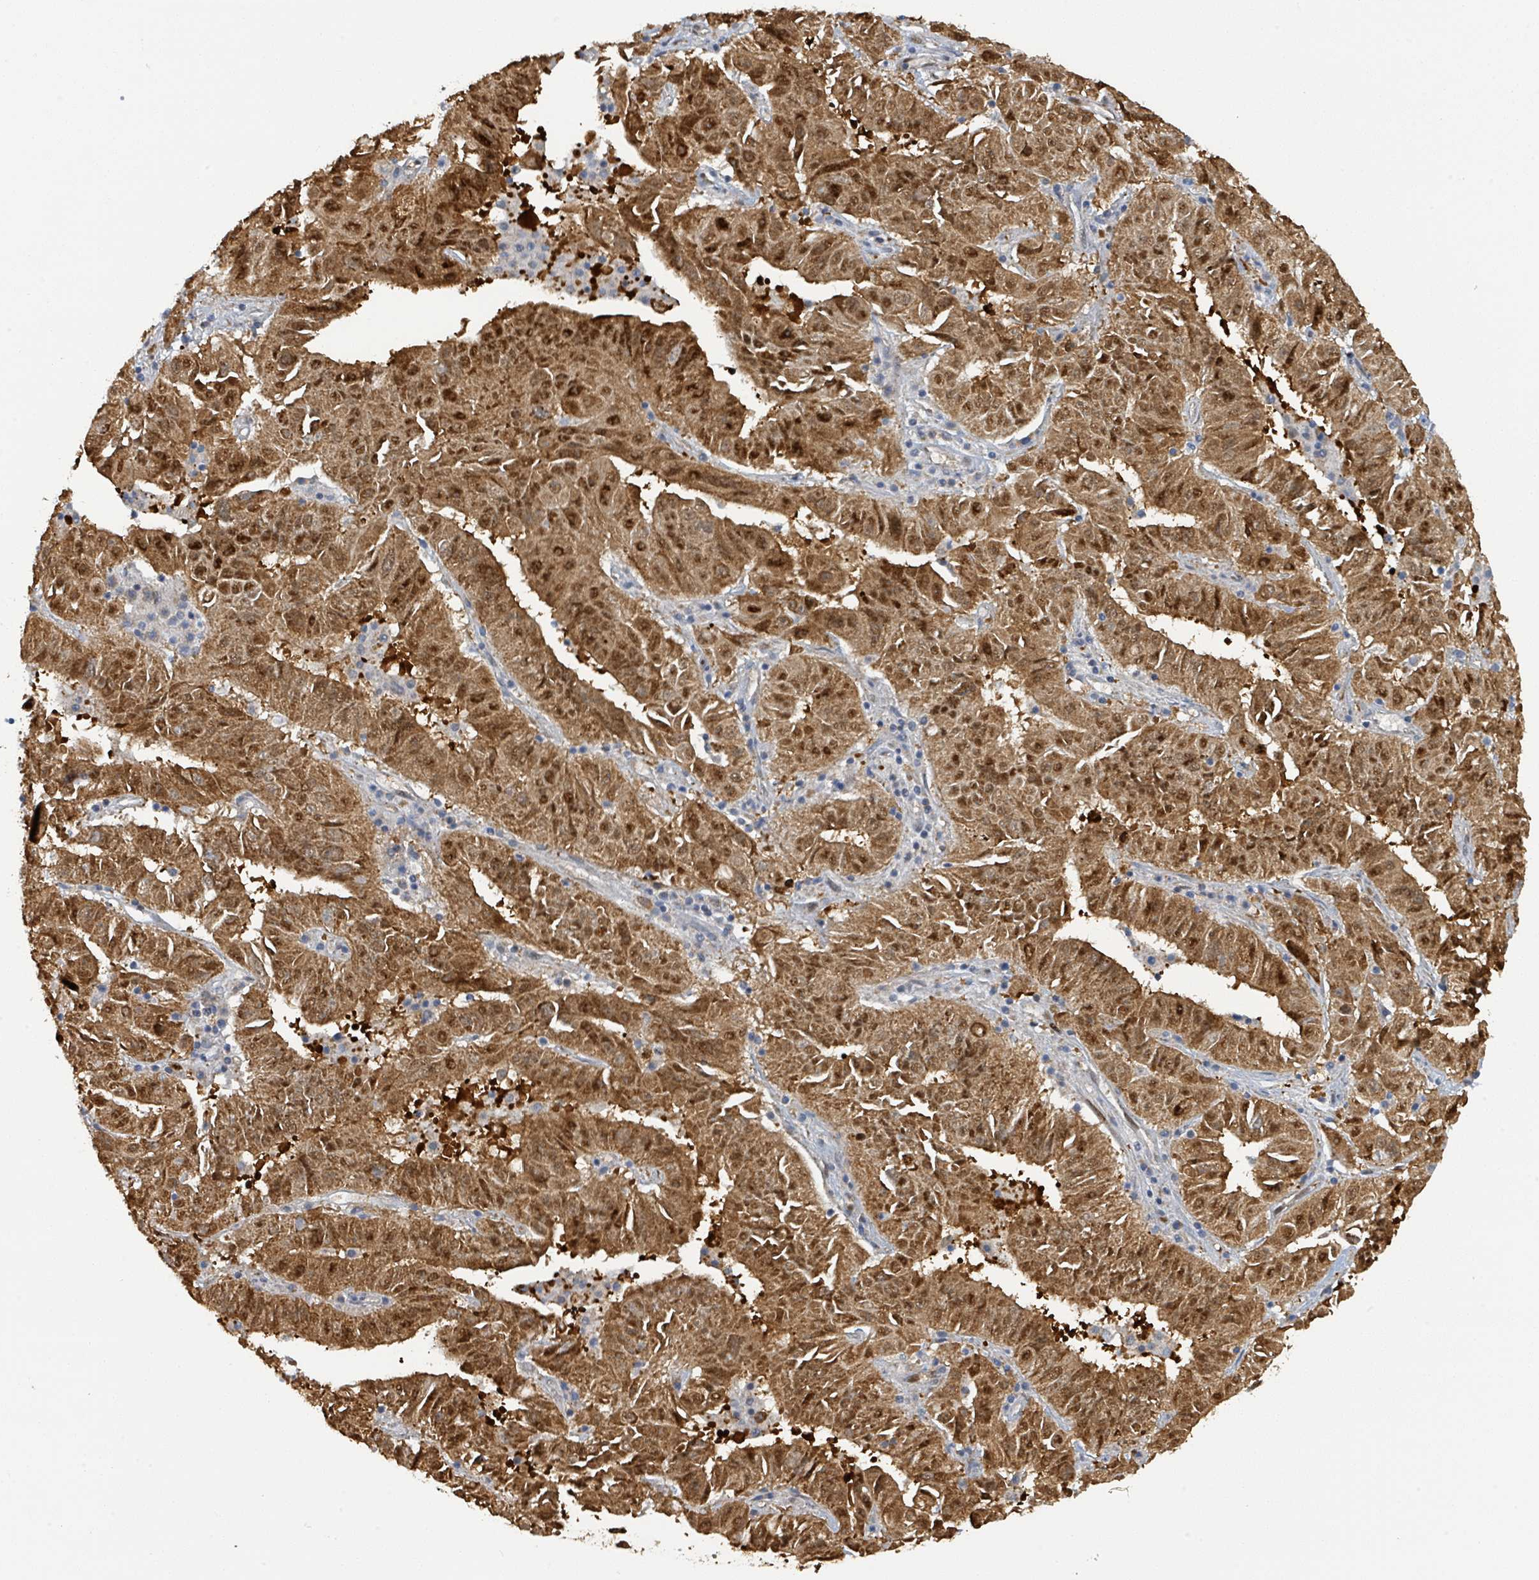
{"staining": {"intensity": "strong", "quantity": ">75%", "location": "cytoplasmic/membranous,nuclear"}, "tissue": "pancreatic cancer", "cell_type": "Tumor cells", "image_type": "cancer", "snomed": [{"axis": "morphology", "description": "Adenocarcinoma, NOS"}, {"axis": "topography", "description": "Pancreas"}], "caption": "A brown stain shows strong cytoplasmic/membranous and nuclear positivity of a protein in pancreatic cancer tumor cells.", "gene": "PSMB7", "patient": {"sex": "male", "age": 63}}